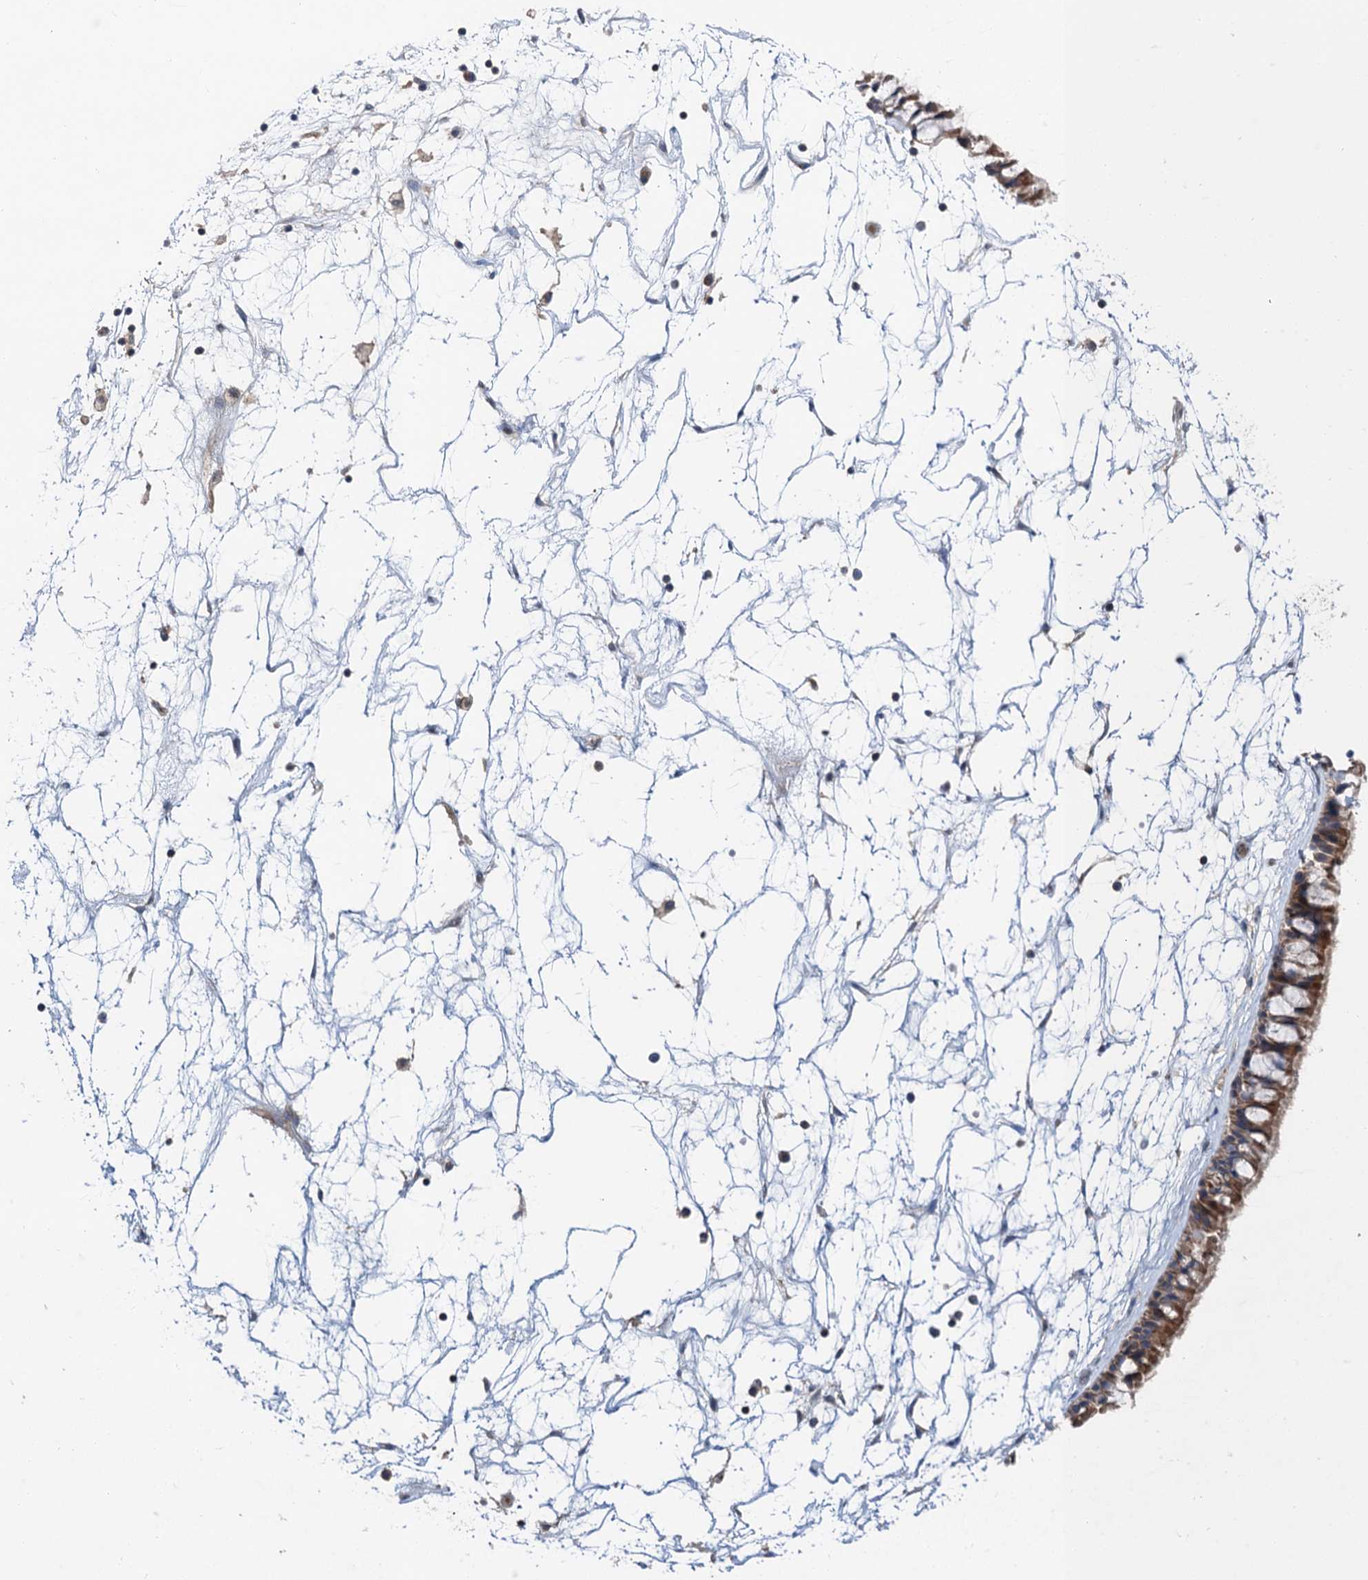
{"staining": {"intensity": "moderate", "quantity": ">75%", "location": "cytoplasmic/membranous"}, "tissue": "nasopharynx", "cell_type": "Respiratory epithelial cells", "image_type": "normal", "snomed": [{"axis": "morphology", "description": "Normal tissue, NOS"}, {"axis": "topography", "description": "Nasopharynx"}], "caption": "Moderate cytoplasmic/membranous positivity for a protein is identified in approximately >75% of respiratory epithelial cells of benign nasopharynx using immunohistochemistry (IHC).", "gene": "ANKRD26", "patient": {"sex": "male", "age": 64}}